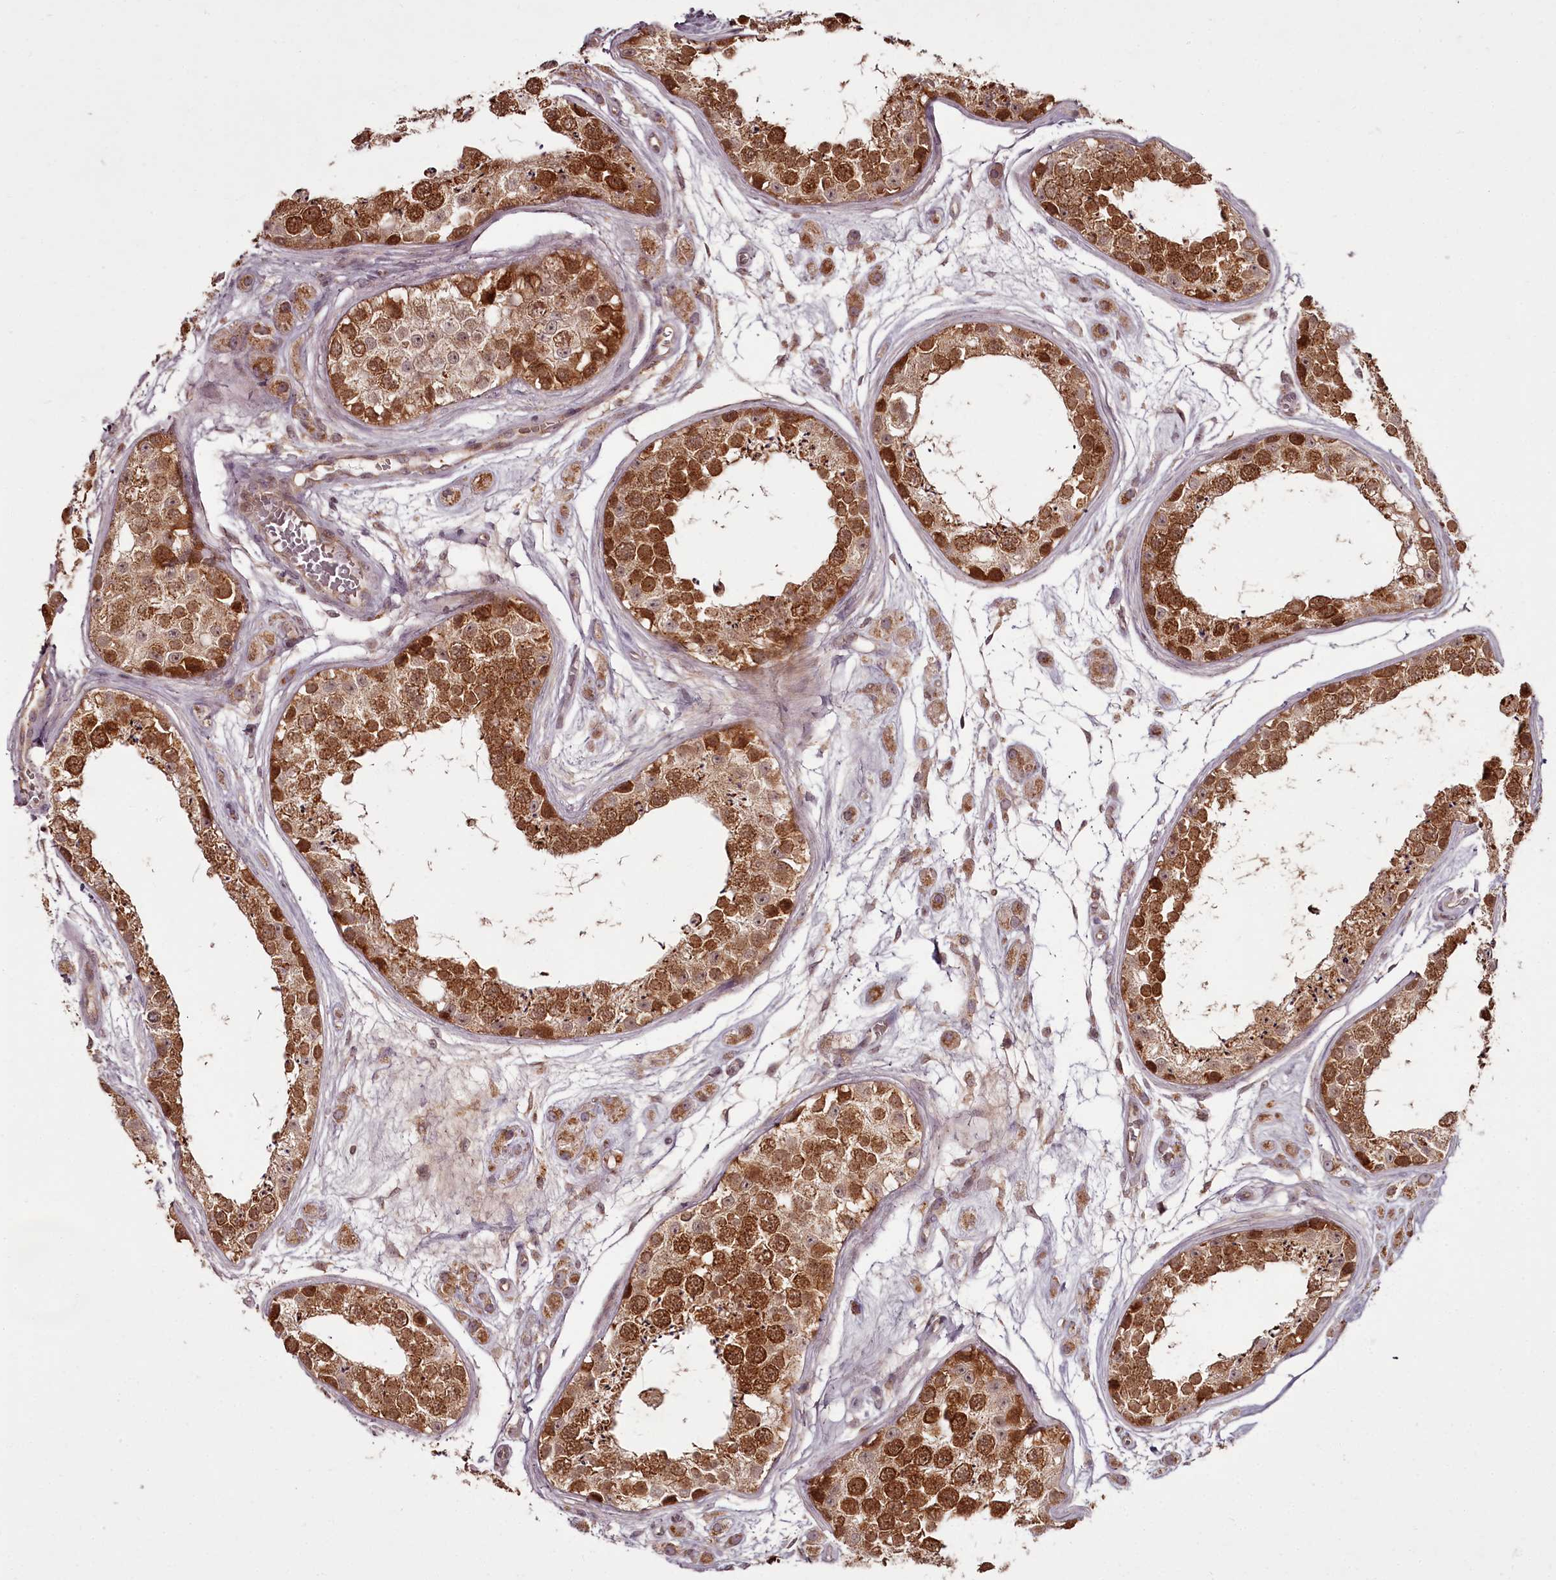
{"staining": {"intensity": "strong", "quantity": ">75%", "location": "cytoplasmic/membranous,nuclear"}, "tissue": "testis", "cell_type": "Cells in seminiferous ducts", "image_type": "normal", "snomed": [{"axis": "morphology", "description": "Normal tissue, NOS"}, {"axis": "topography", "description": "Testis"}], "caption": "A histopathology image of testis stained for a protein exhibits strong cytoplasmic/membranous,nuclear brown staining in cells in seminiferous ducts.", "gene": "PCBP2", "patient": {"sex": "male", "age": 25}}